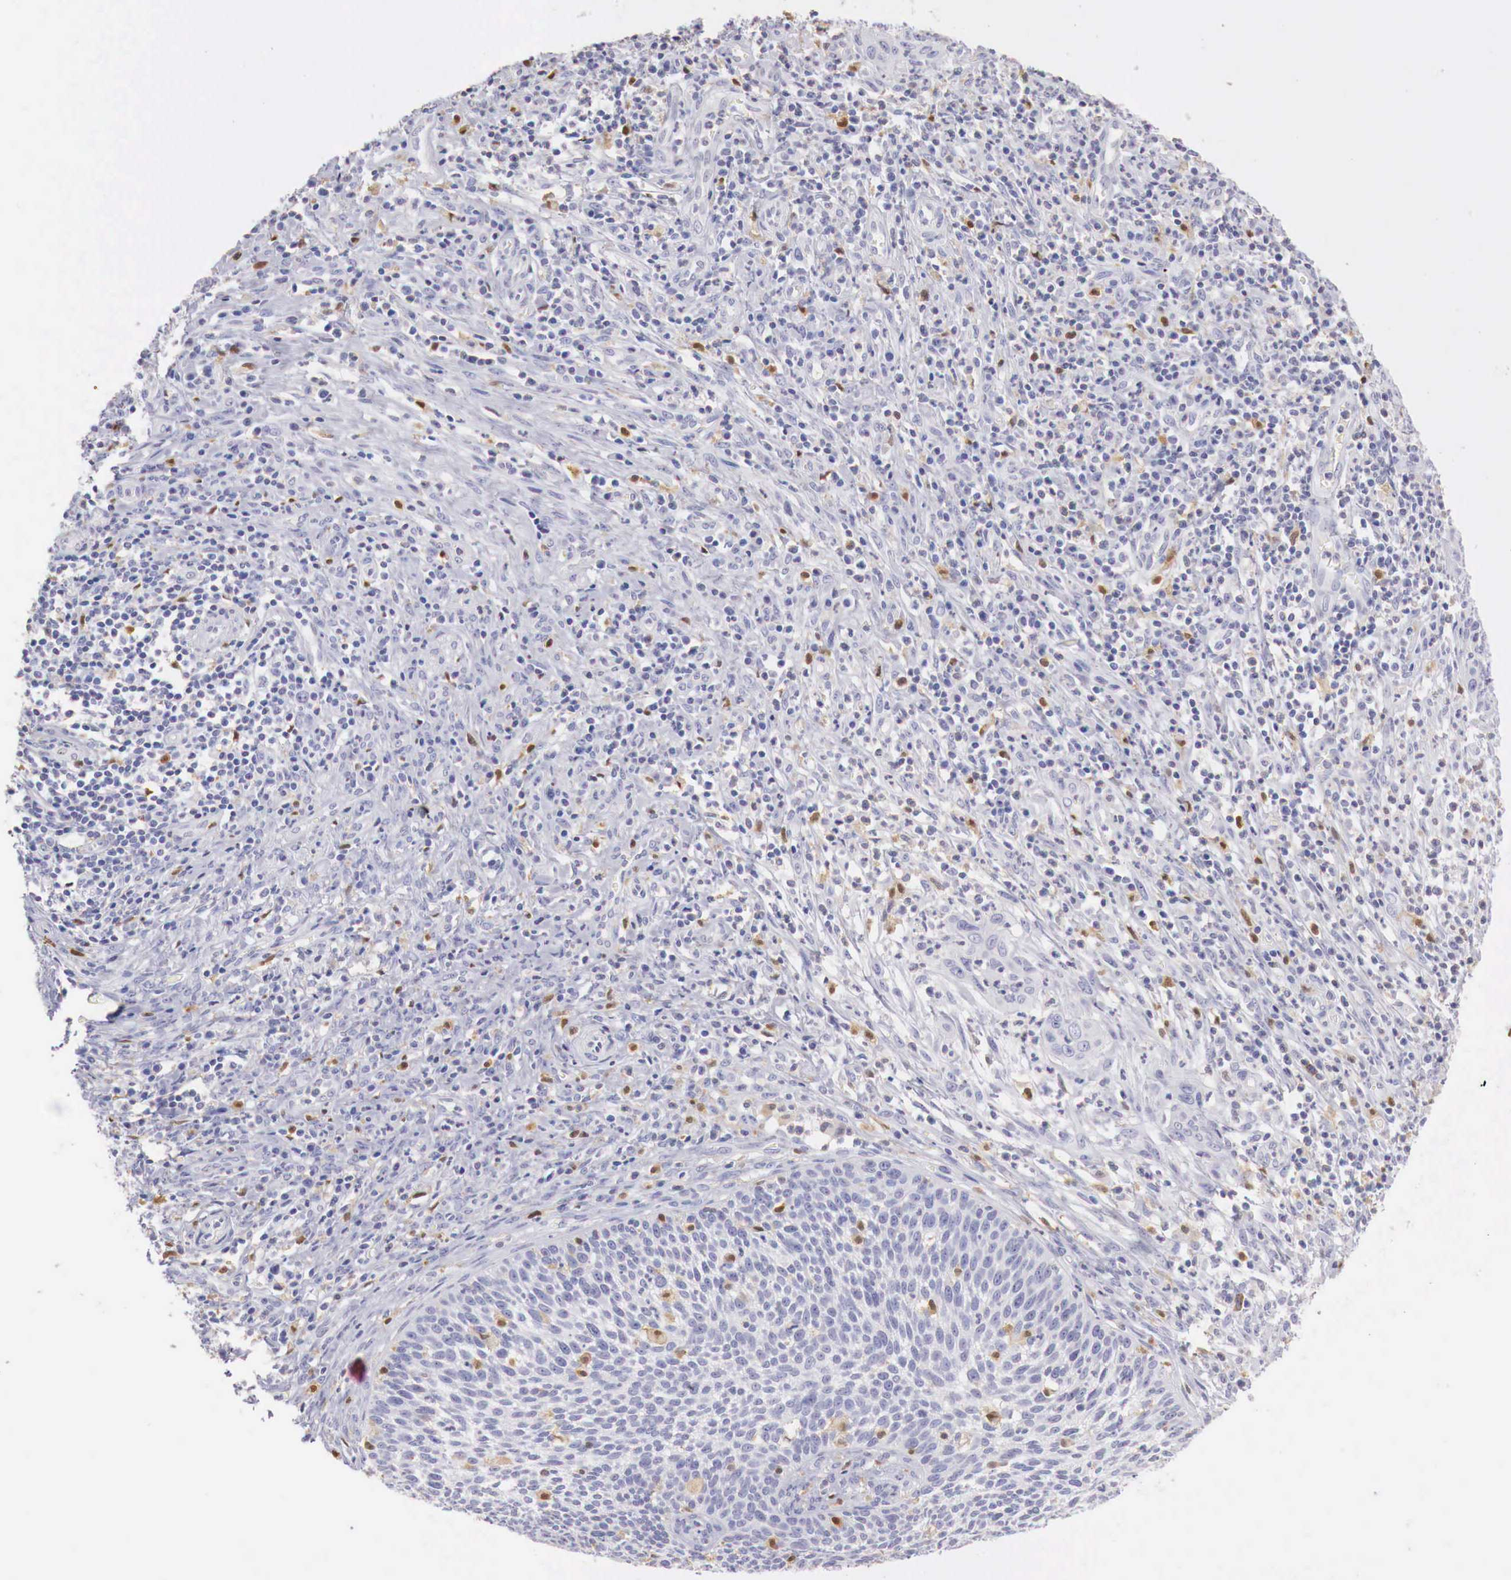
{"staining": {"intensity": "negative", "quantity": "none", "location": "none"}, "tissue": "cervical cancer", "cell_type": "Tumor cells", "image_type": "cancer", "snomed": [{"axis": "morphology", "description": "Squamous cell carcinoma, NOS"}, {"axis": "topography", "description": "Cervix"}], "caption": "Immunohistochemistry of human squamous cell carcinoma (cervical) shows no staining in tumor cells.", "gene": "RENBP", "patient": {"sex": "female", "age": 41}}